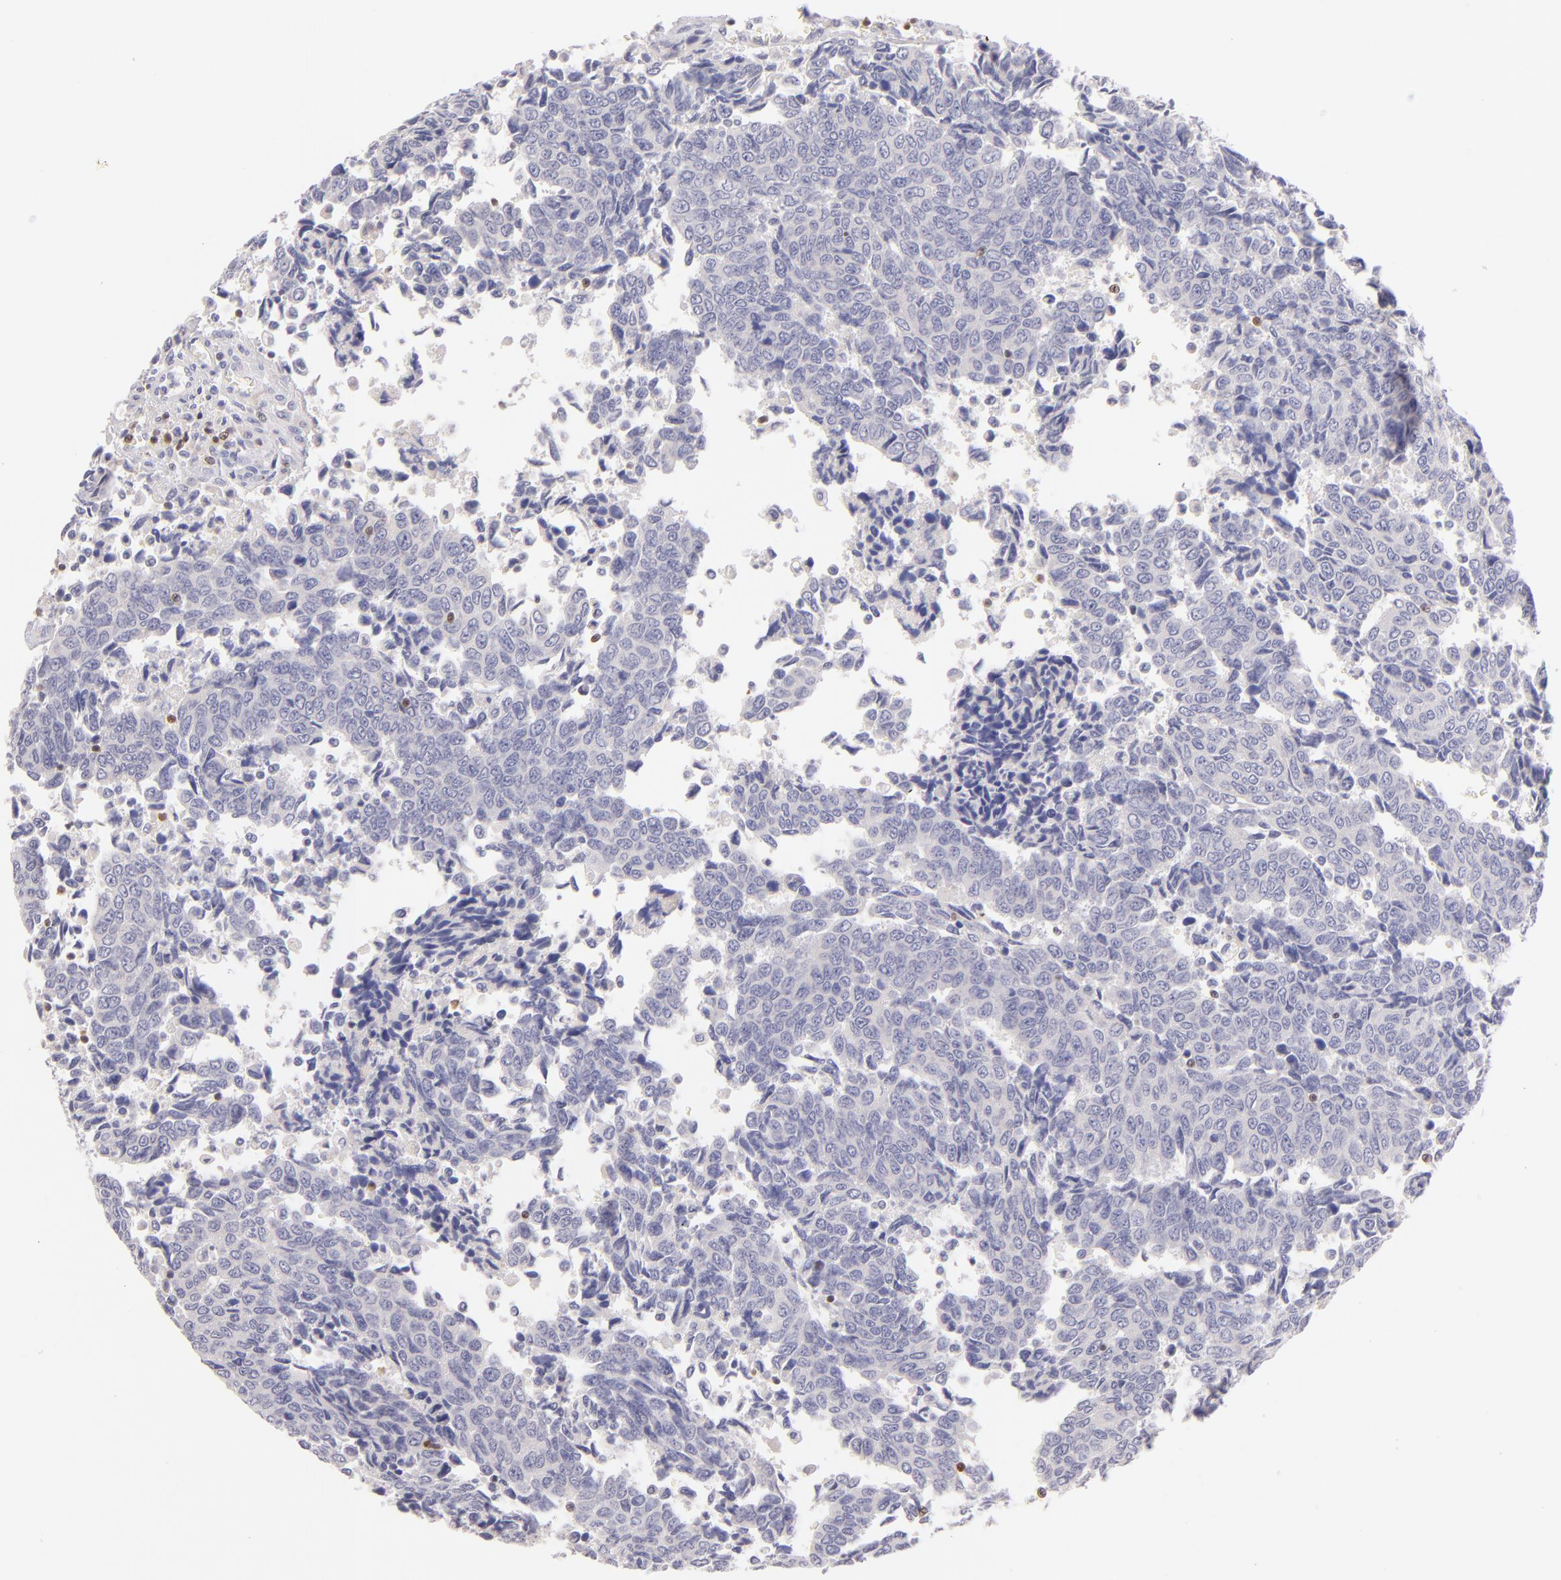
{"staining": {"intensity": "negative", "quantity": "none", "location": "none"}, "tissue": "urothelial cancer", "cell_type": "Tumor cells", "image_type": "cancer", "snomed": [{"axis": "morphology", "description": "Urothelial carcinoma, High grade"}, {"axis": "topography", "description": "Urinary bladder"}], "caption": "Immunohistochemistry image of high-grade urothelial carcinoma stained for a protein (brown), which displays no staining in tumor cells. Nuclei are stained in blue.", "gene": "ZAP70", "patient": {"sex": "male", "age": 86}}